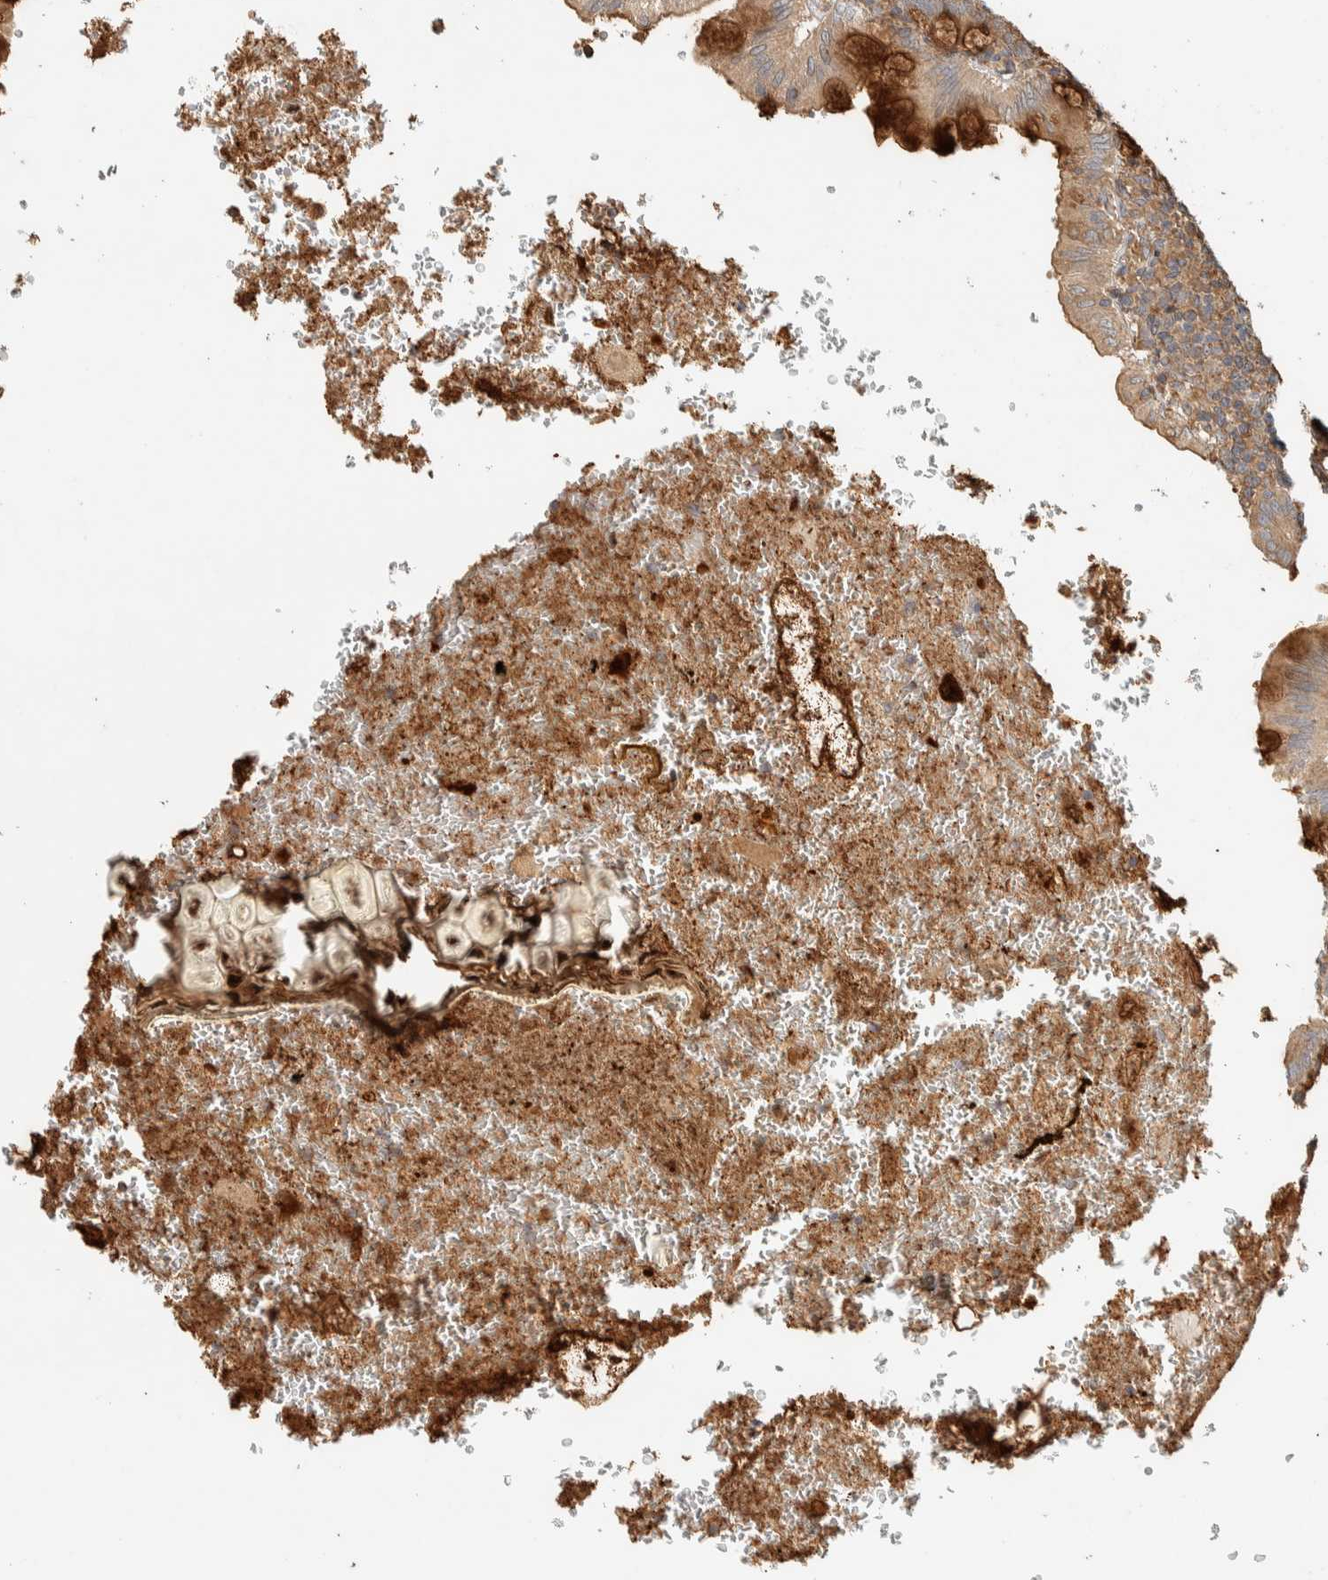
{"staining": {"intensity": "moderate", "quantity": ">75%", "location": "cytoplasmic/membranous"}, "tissue": "appendix", "cell_type": "Glandular cells", "image_type": "normal", "snomed": [{"axis": "morphology", "description": "Normal tissue, NOS"}, {"axis": "topography", "description": "Appendix"}], "caption": "About >75% of glandular cells in benign appendix show moderate cytoplasmic/membranous protein expression as visualized by brown immunohistochemical staining.", "gene": "EXOC7", "patient": {"sex": "male", "age": 8}}